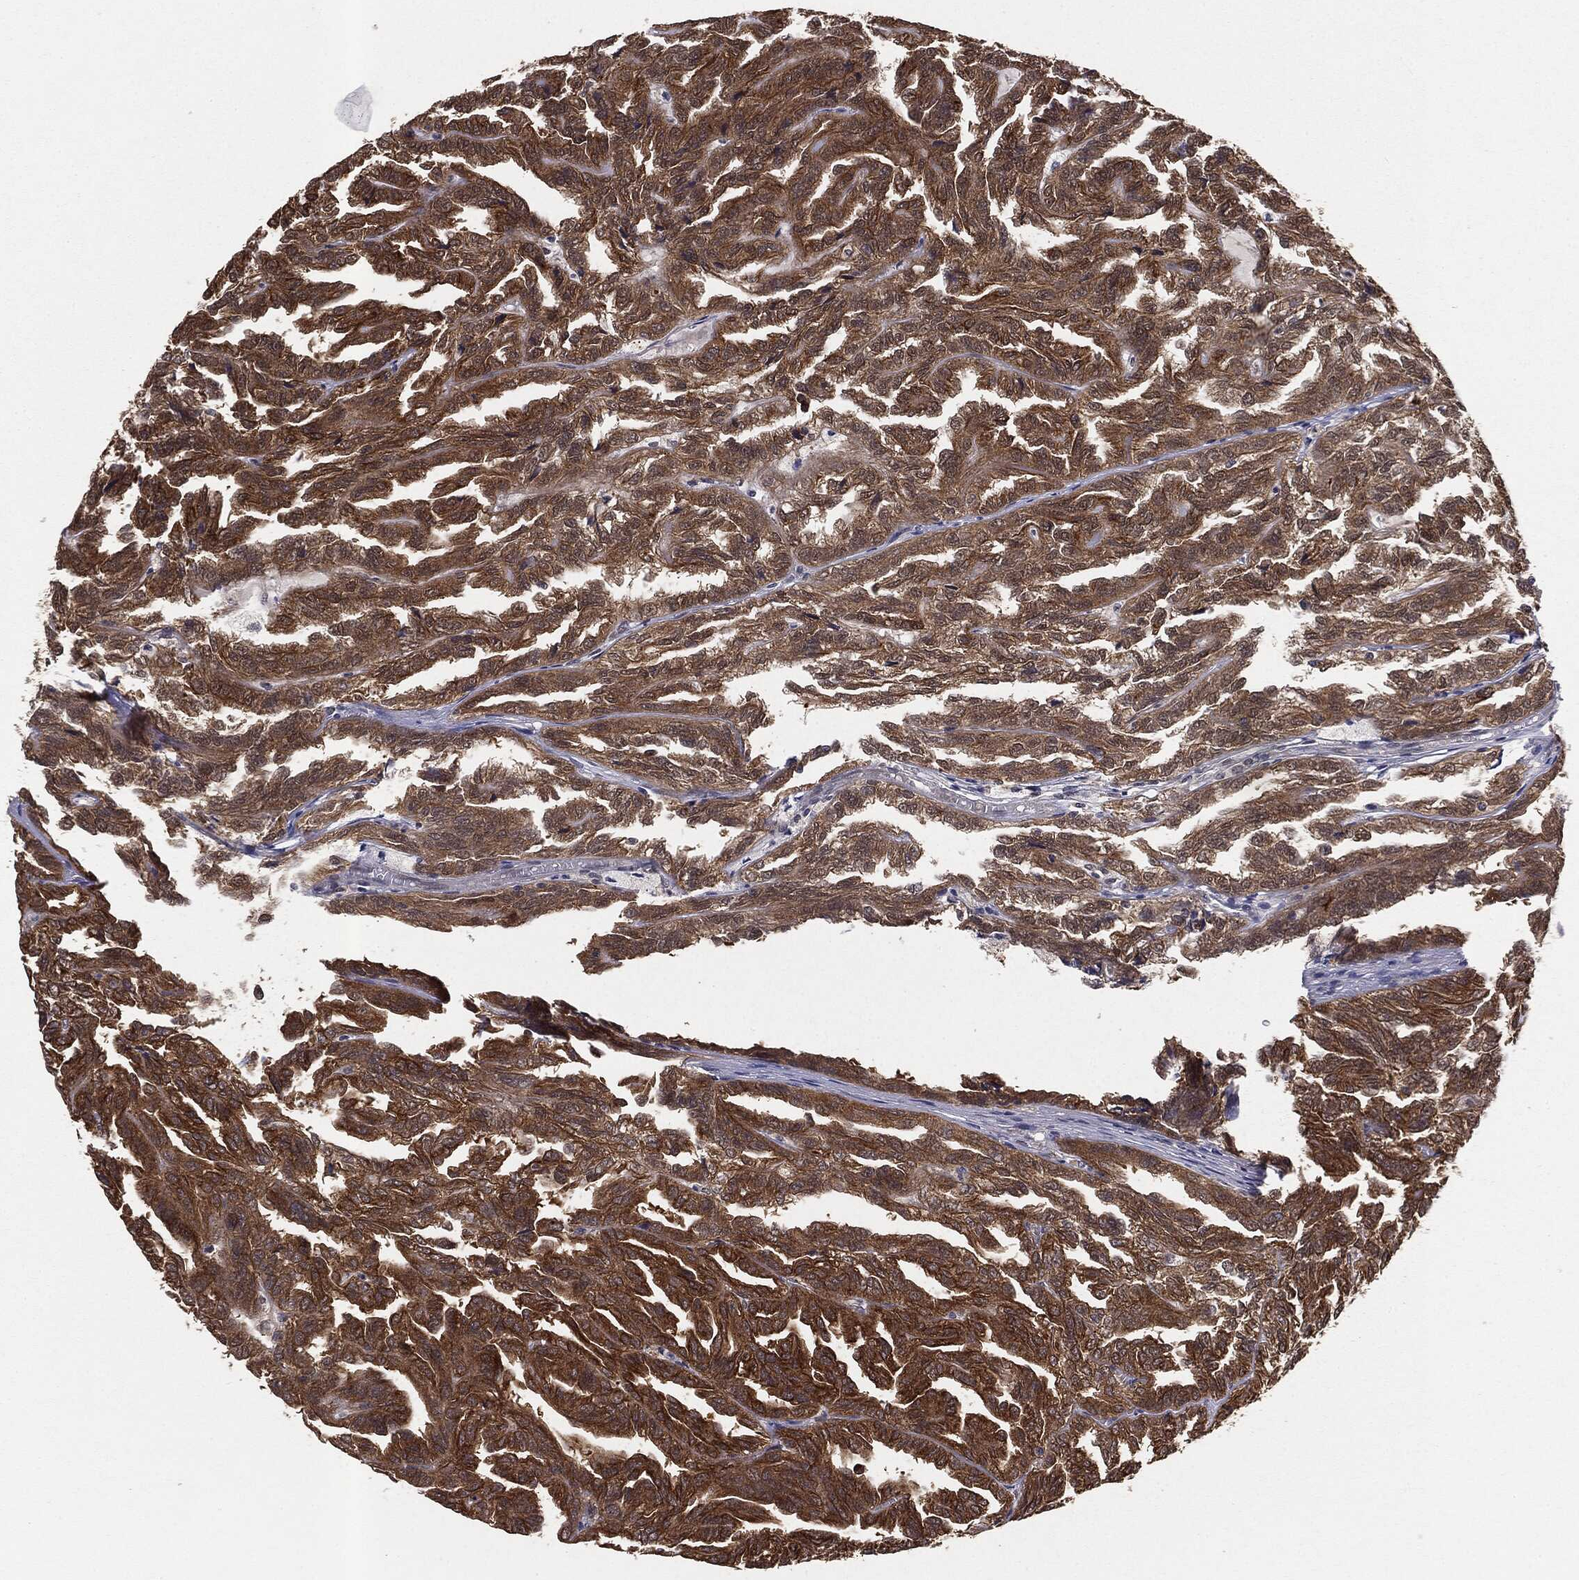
{"staining": {"intensity": "strong", "quantity": ">75%", "location": "cytoplasmic/membranous"}, "tissue": "renal cancer", "cell_type": "Tumor cells", "image_type": "cancer", "snomed": [{"axis": "morphology", "description": "Adenocarcinoma, NOS"}, {"axis": "topography", "description": "Kidney"}], "caption": "There is high levels of strong cytoplasmic/membranous staining in tumor cells of adenocarcinoma (renal), as demonstrated by immunohistochemical staining (brown color).", "gene": "KRT7", "patient": {"sex": "male", "age": 79}}